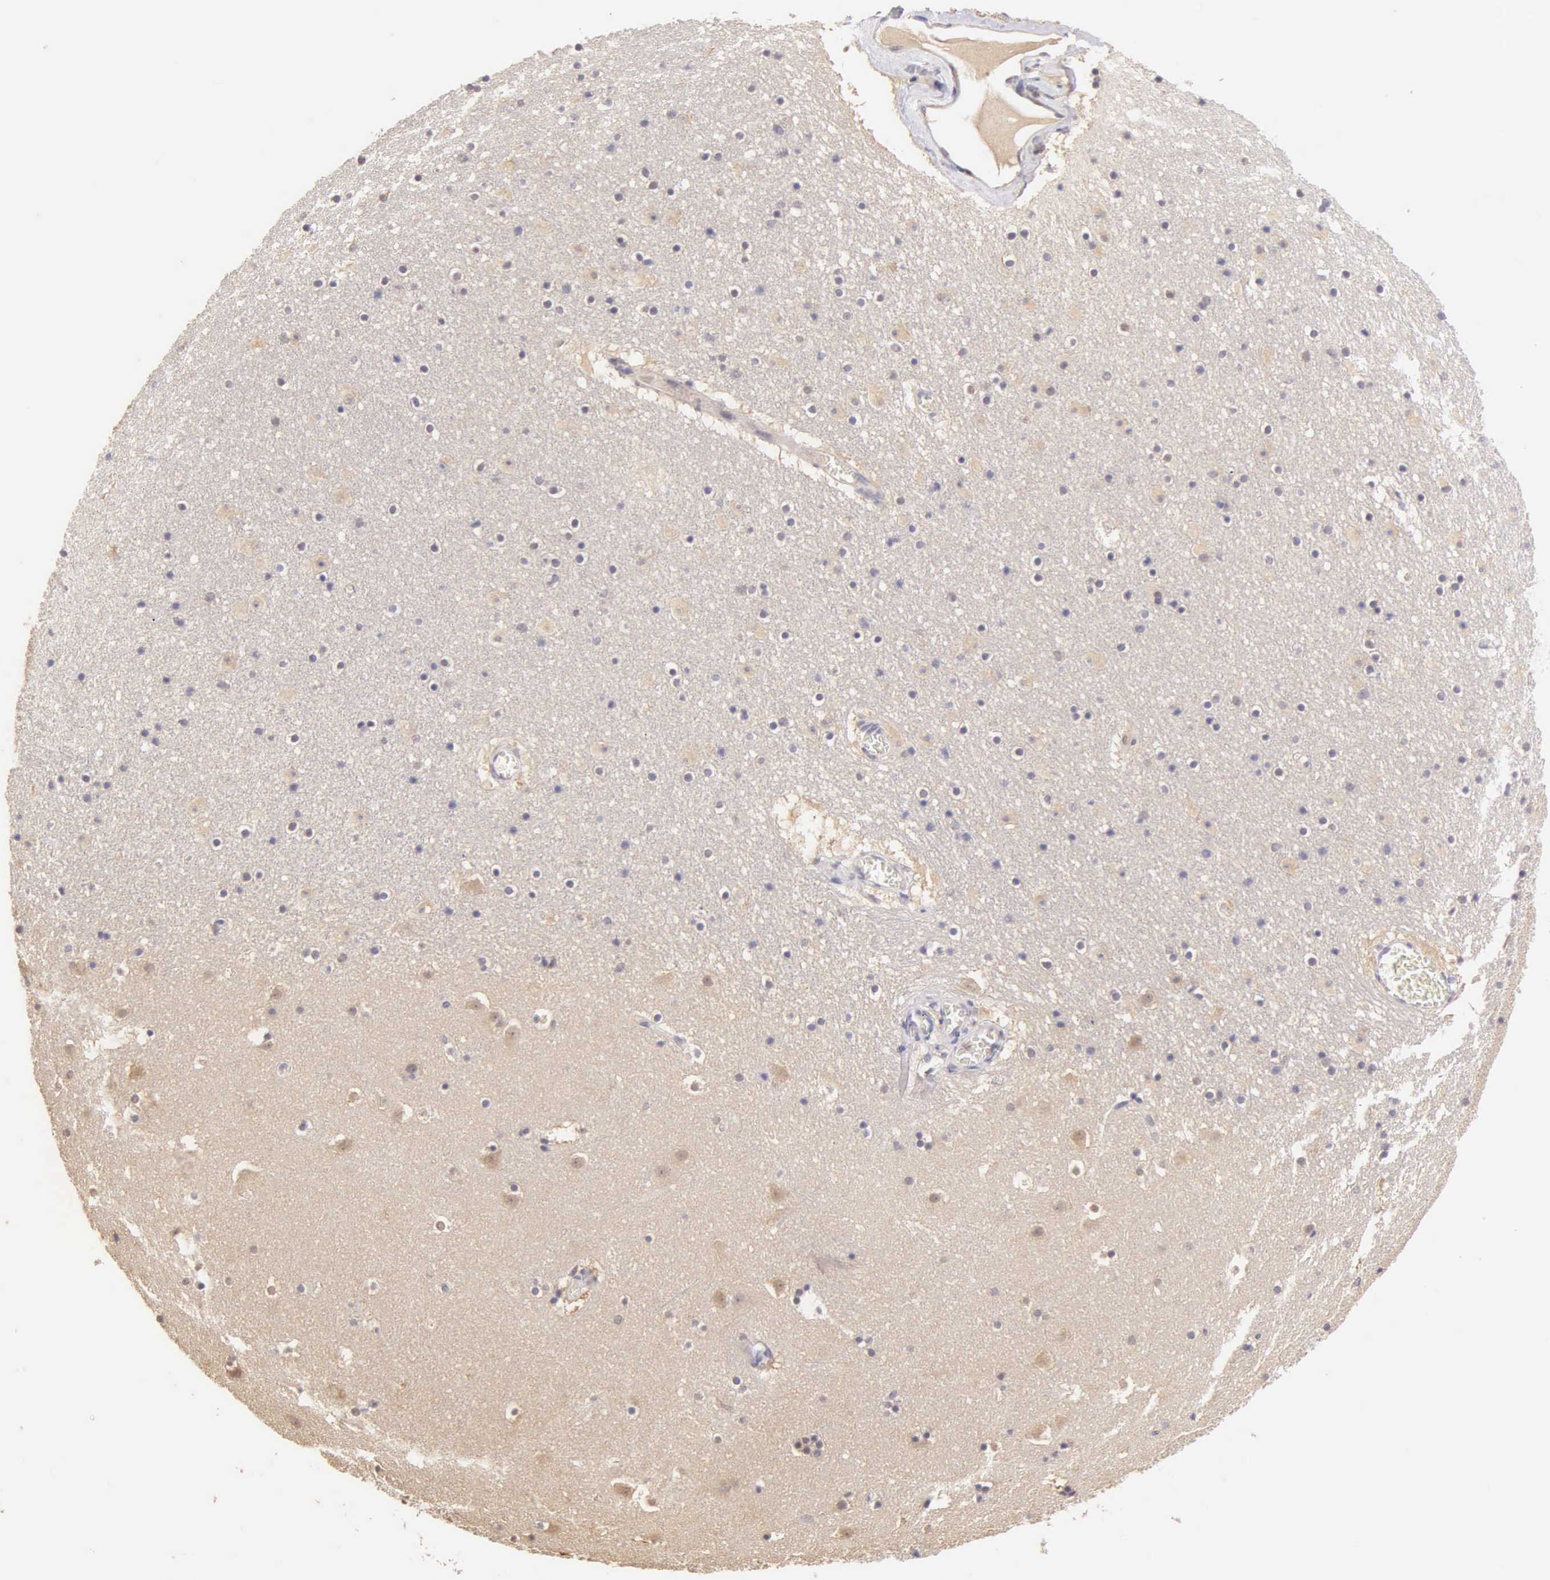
{"staining": {"intensity": "weak", "quantity": "25%-75%", "location": "nuclear"}, "tissue": "caudate", "cell_type": "Glial cells", "image_type": "normal", "snomed": [{"axis": "morphology", "description": "Normal tissue, NOS"}, {"axis": "topography", "description": "Lateral ventricle wall"}], "caption": "A brown stain highlights weak nuclear positivity of a protein in glial cells of normal caudate. Nuclei are stained in blue.", "gene": "MKI67", "patient": {"sex": "male", "age": 45}}